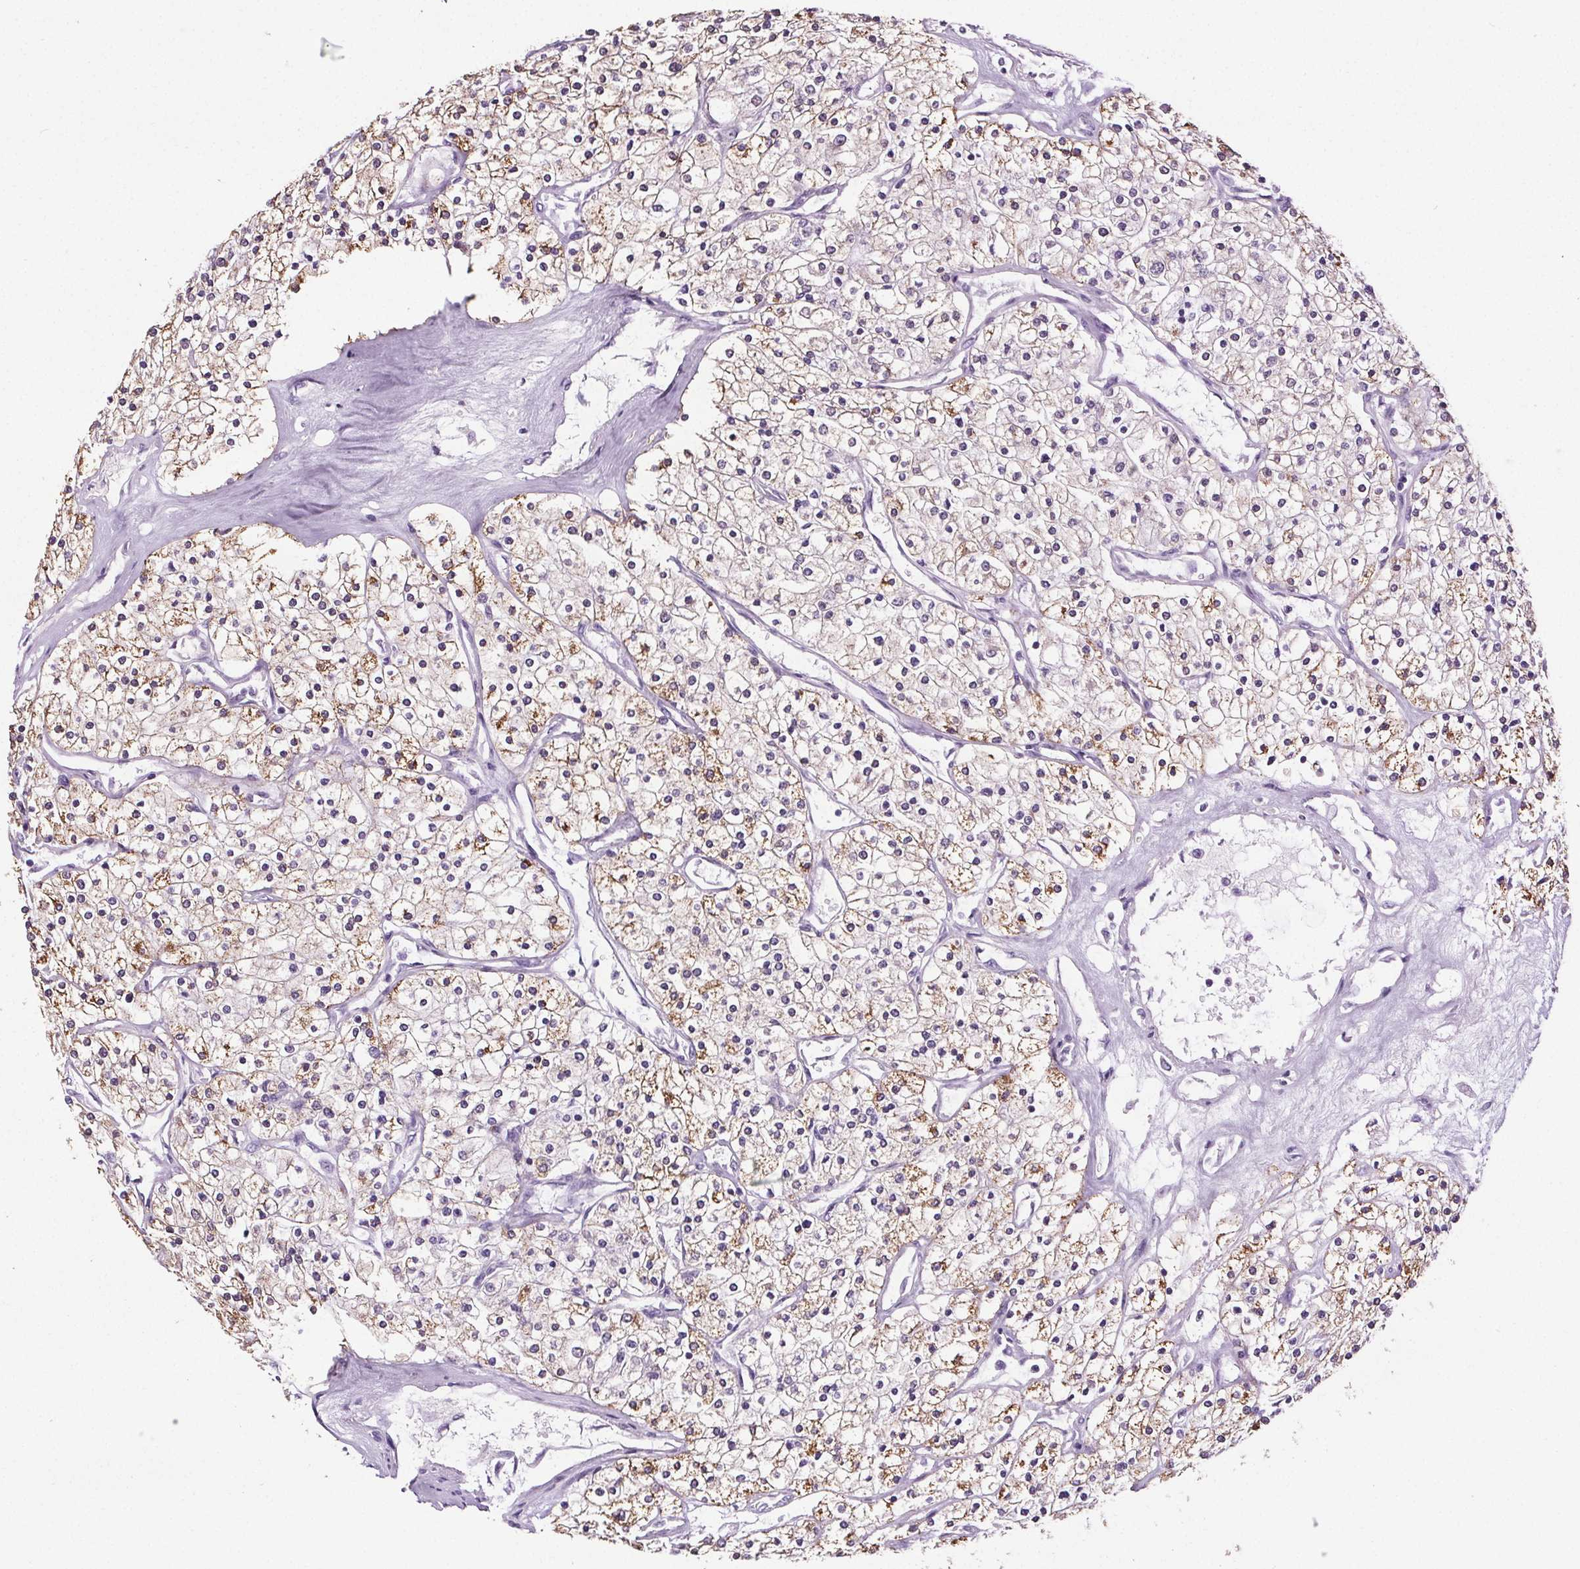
{"staining": {"intensity": "moderate", "quantity": "25%-75%", "location": "cytoplasmic/membranous"}, "tissue": "renal cancer", "cell_type": "Tumor cells", "image_type": "cancer", "snomed": [{"axis": "morphology", "description": "Adenocarcinoma, NOS"}, {"axis": "topography", "description": "Kidney"}], "caption": "Protein staining displays moderate cytoplasmic/membranous staining in about 25%-75% of tumor cells in renal cancer (adenocarcinoma).", "gene": "GPIHBP1", "patient": {"sex": "male", "age": 80}}